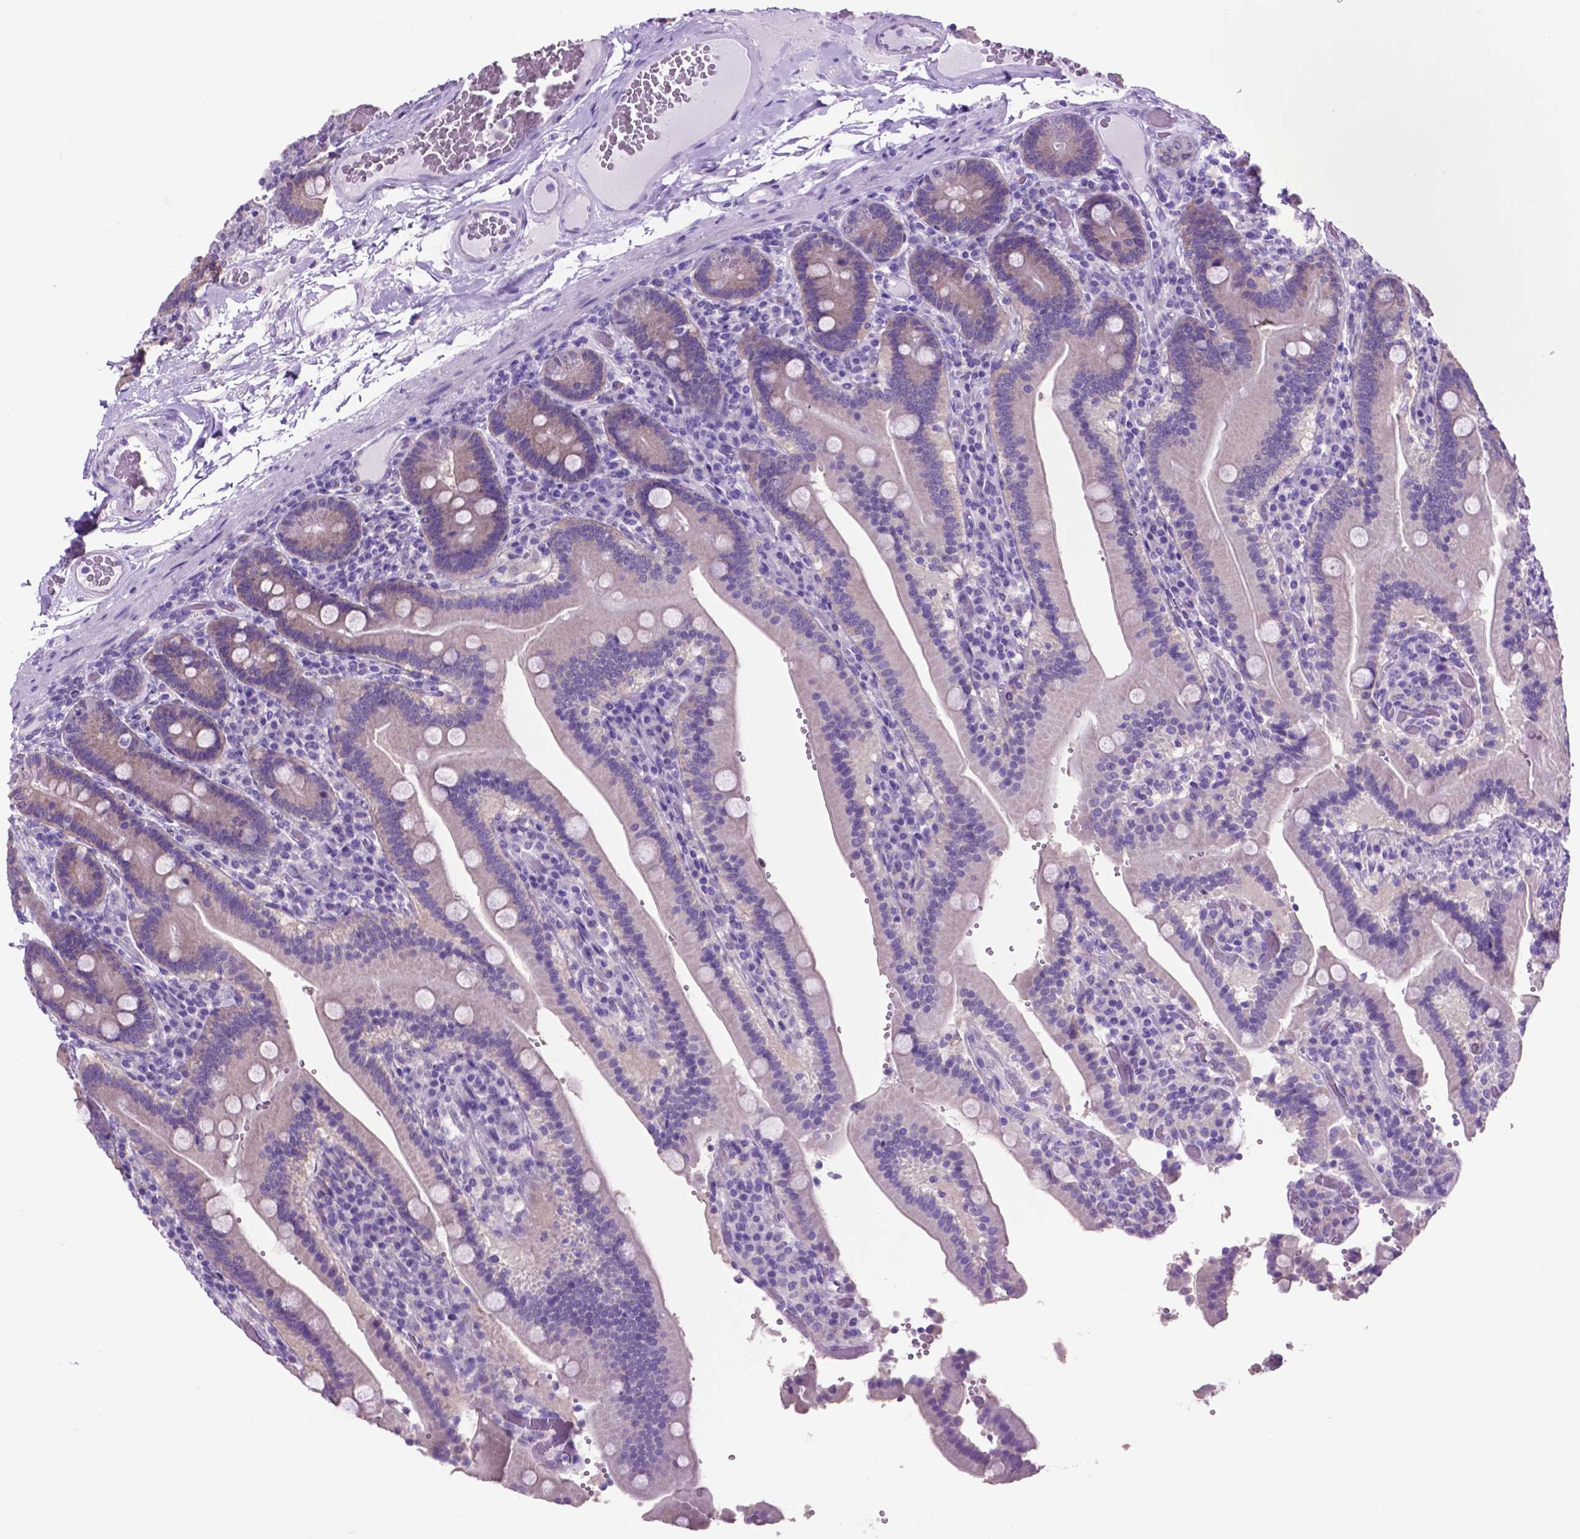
{"staining": {"intensity": "negative", "quantity": "none", "location": "none"}, "tissue": "duodenum", "cell_type": "Glandular cells", "image_type": "normal", "snomed": [{"axis": "morphology", "description": "Normal tissue, NOS"}, {"axis": "topography", "description": "Duodenum"}], "caption": "DAB immunohistochemical staining of benign duodenum shows no significant positivity in glandular cells.", "gene": "SPDYA", "patient": {"sex": "female", "age": 62}}